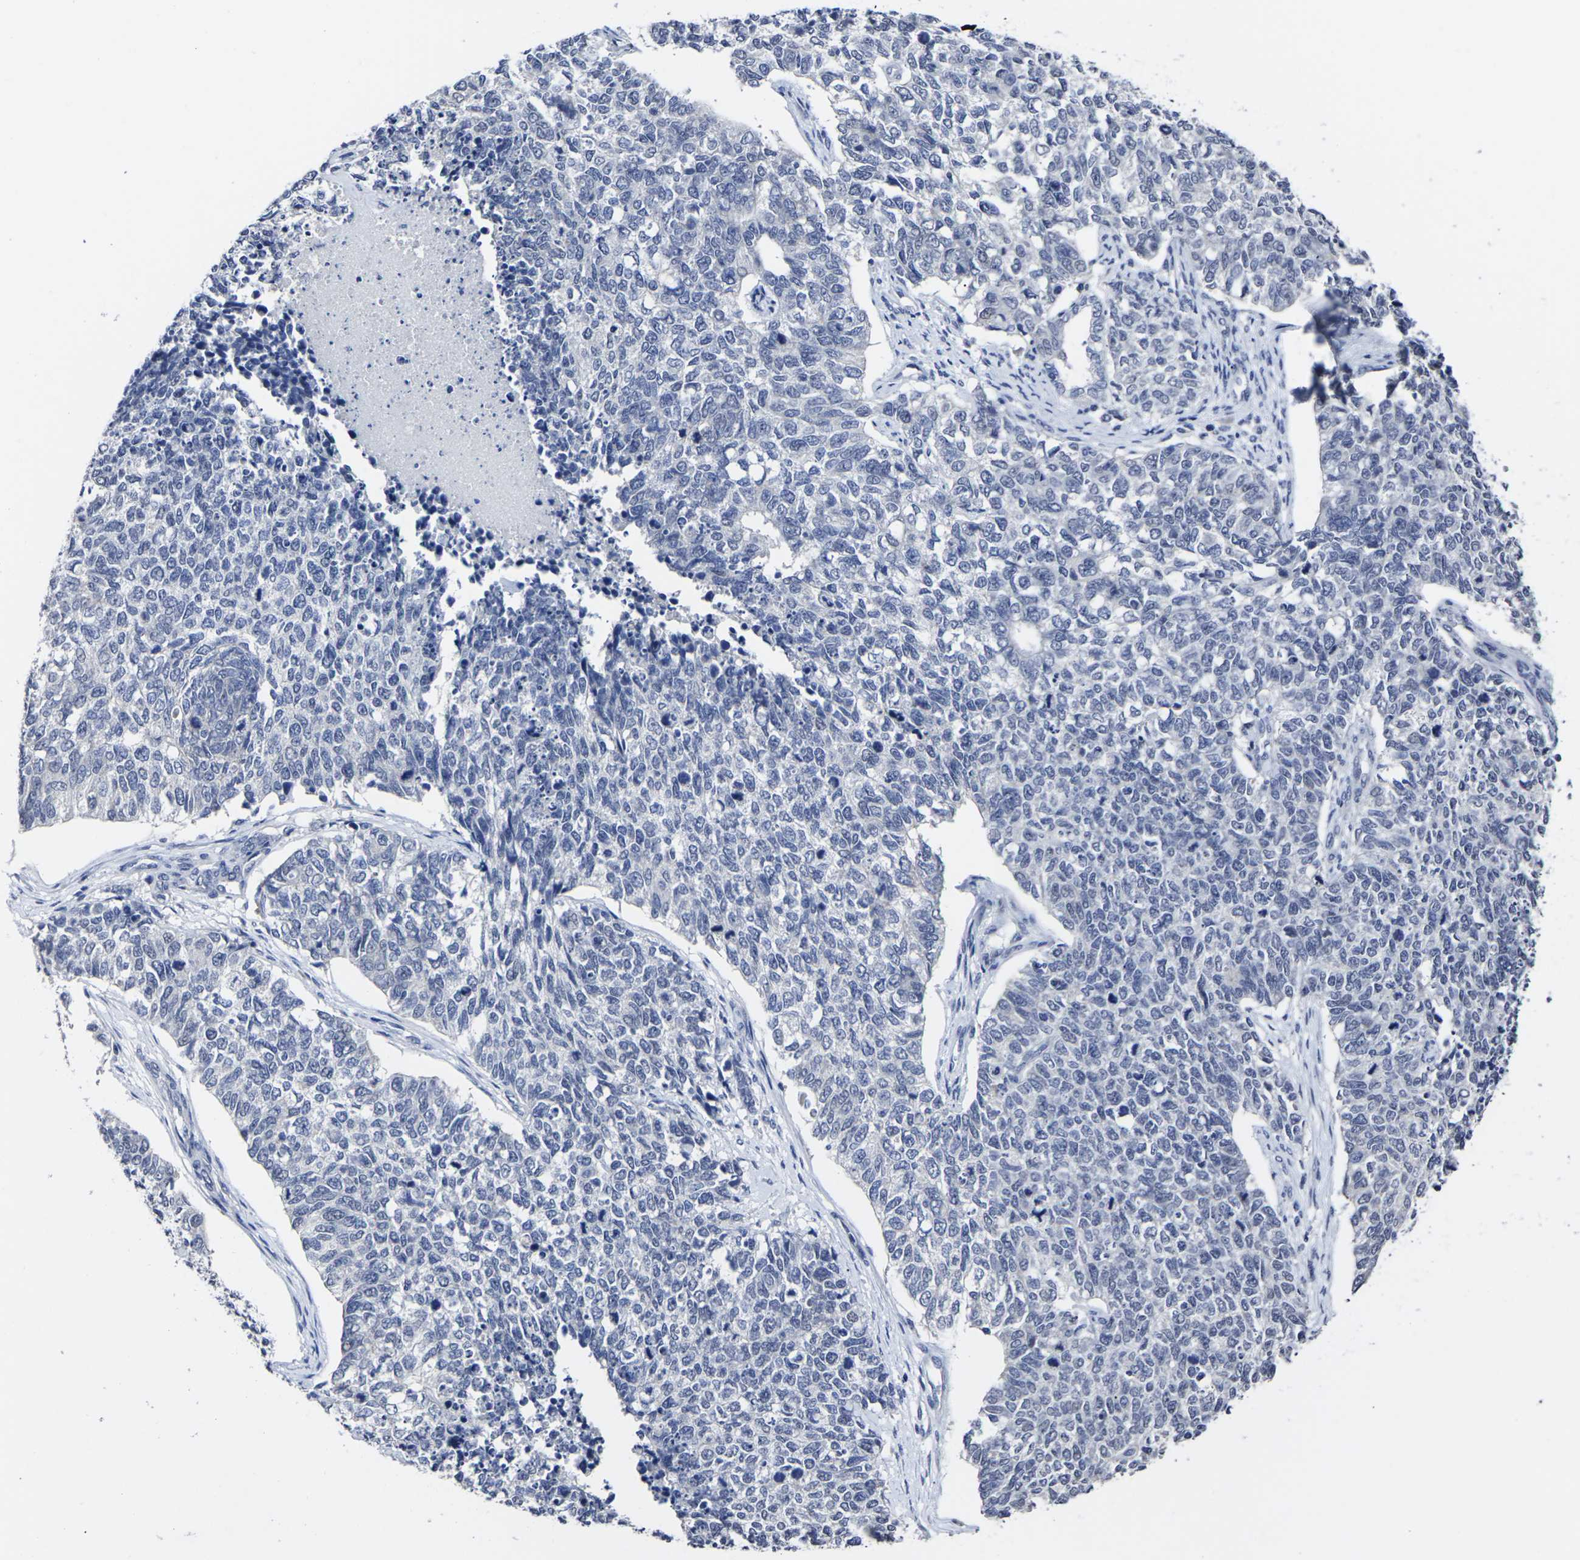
{"staining": {"intensity": "negative", "quantity": "none", "location": "none"}, "tissue": "cervical cancer", "cell_type": "Tumor cells", "image_type": "cancer", "snomed": [{"axis": "morphology", "description": "Squamous cell carcinoma, NOS"}, {"axis": "topography", "description": "Cervix"}], "caption": "Squamous cell carcinoma (cervical) was stained to show a protein in brown. There is no significant staining in tumor cells.", "gene": "MSANTD4", "patient": {"sex": "female", "age": 63}}